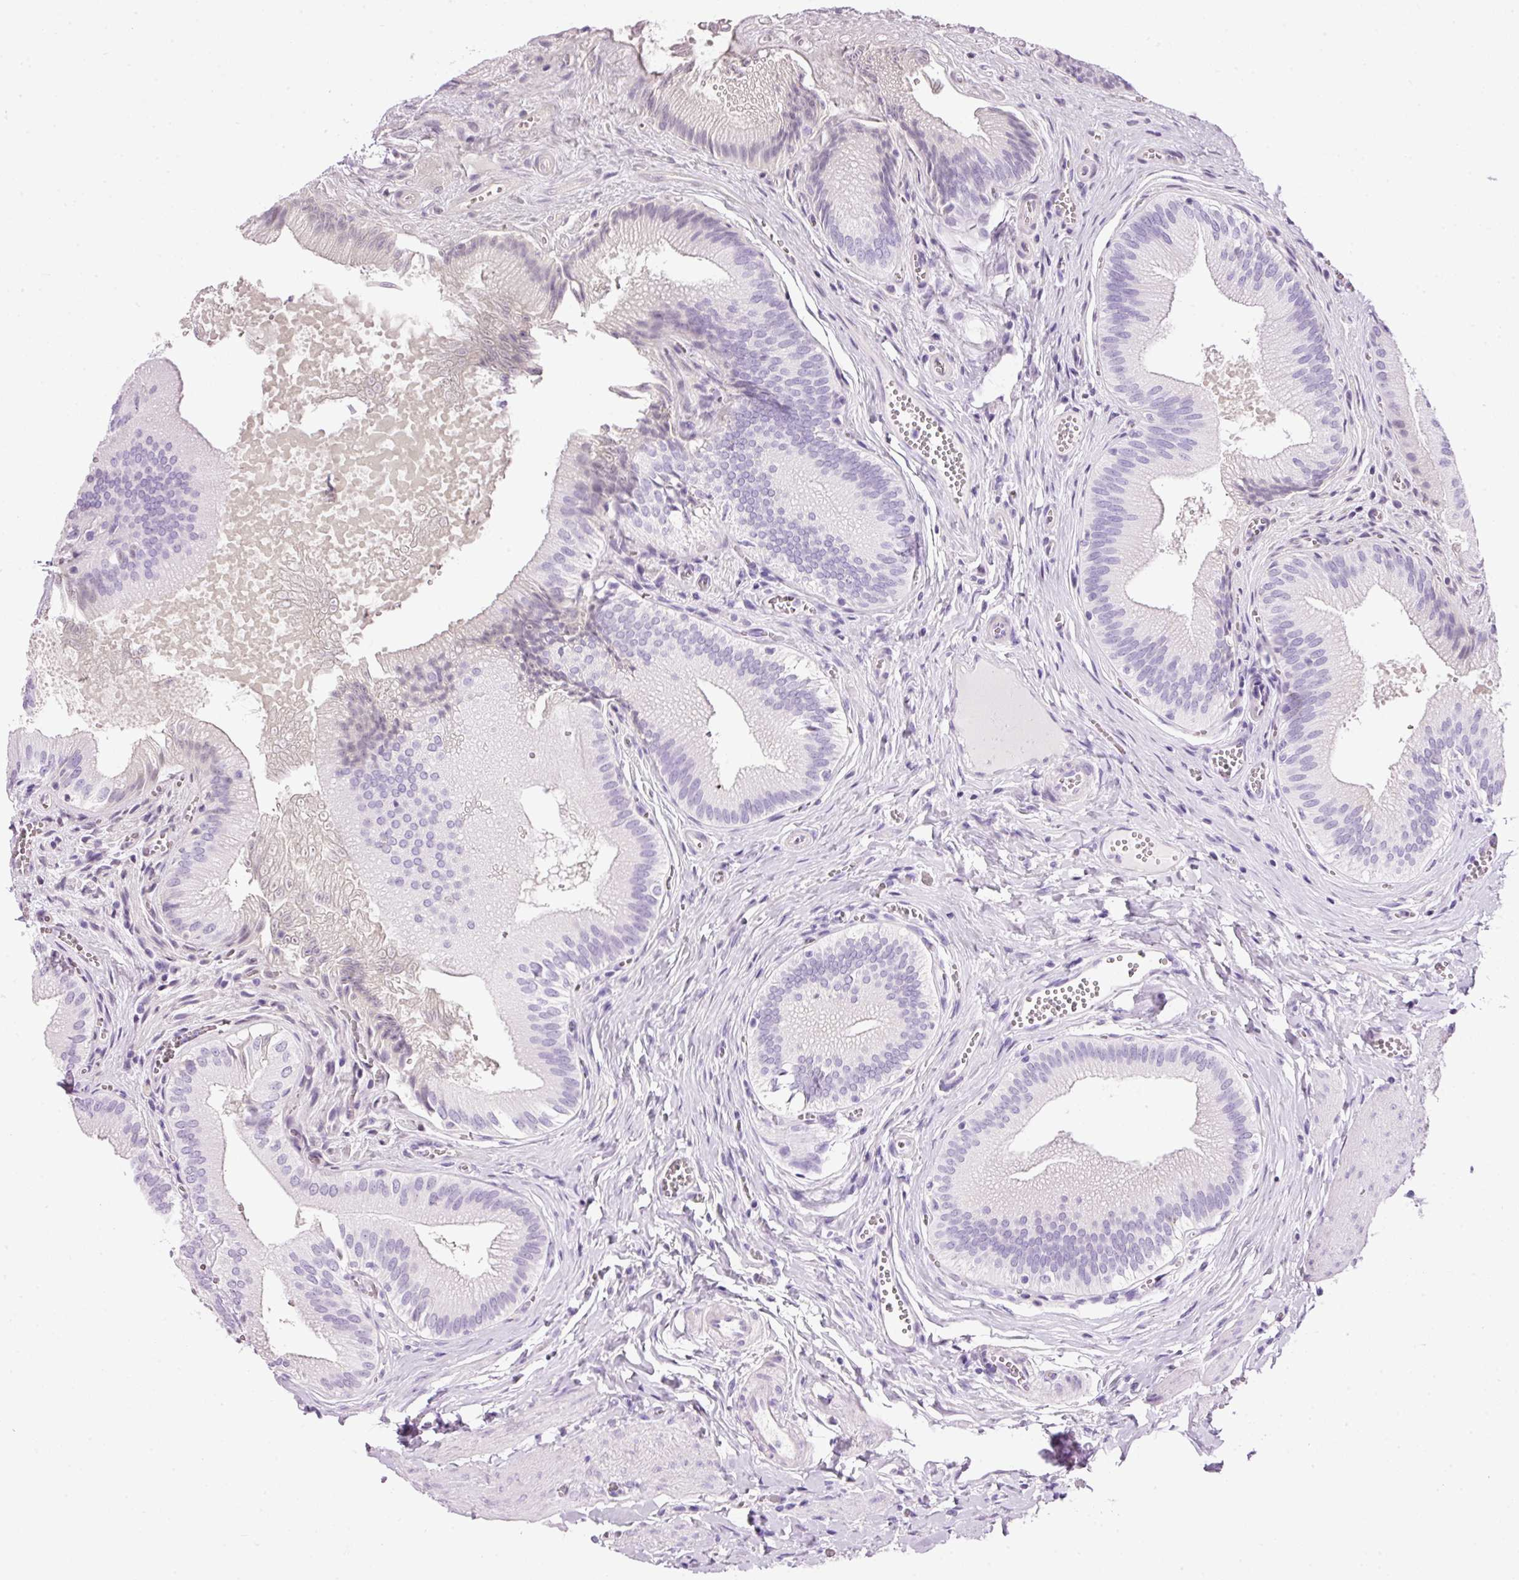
{"staining": {"intensity": "negative", "quantity": "none", "location": "none"}, "tissue": "gallbladder", "cell_type": "Glandular cells", "image_type": "normal", "snomed": [{"axis": "morphology", "description": "Normal tissue, NOS"}, {"axis": "topography", "description": "Gallbladder"}], "caption": "High power microscopy photomicrograph of an IHC micrograph of unremarkable gallbladder, revealing no significant staining in glandular cells.", "gene": "BSND", "patient": {"sex": "male", "age": 17}}